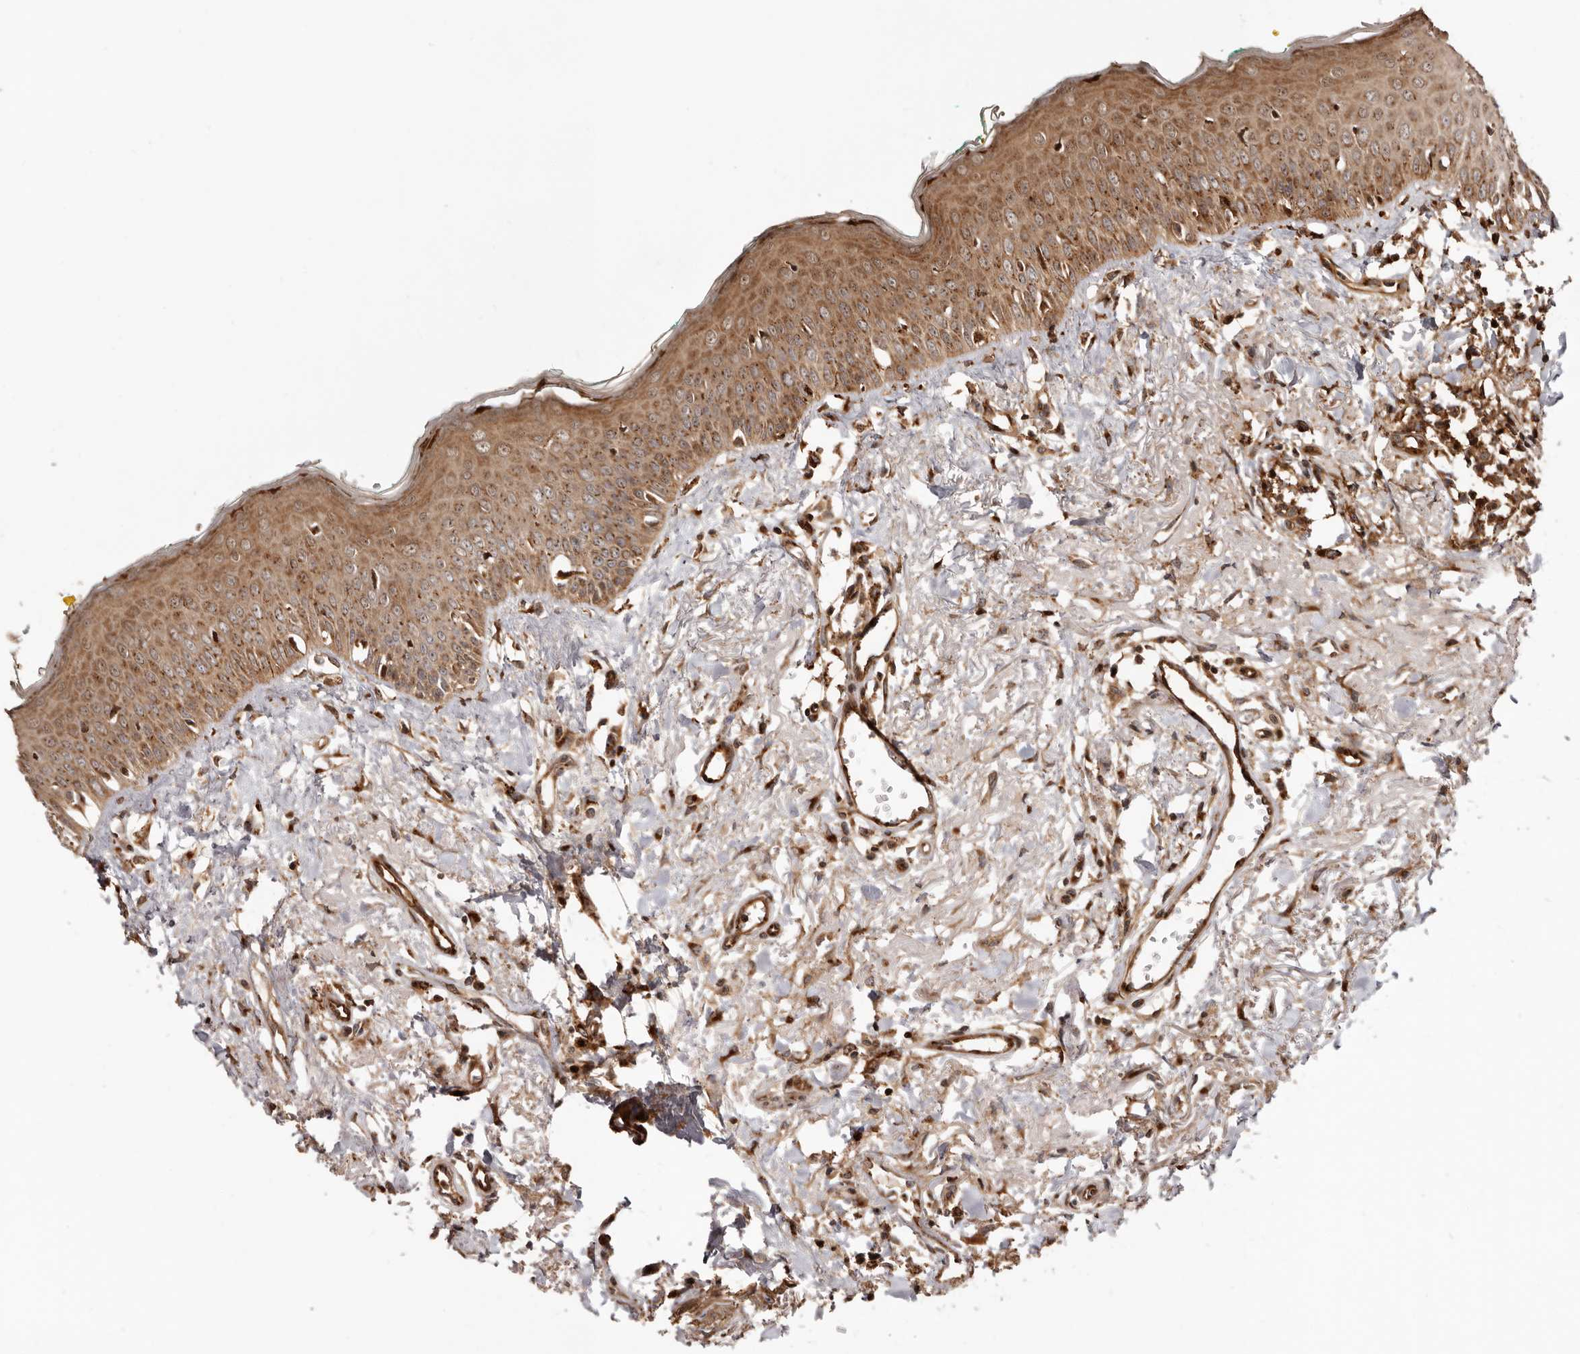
{"staining": {"intensity": "strong", "quantity": "25%-75%", "location": "cytoplasmic/membranous,nuclear"}, "tissue": "oral mucosa", "cell_type": "Squamous epithelial cells", "image_type": "normal", "snomed": [{"axis": "morphology", "description": "Normal tissue, NOS"}, {"axis": "topography", "description": "Oral tissue"}], "caption": "Immunohistochemistry (IHC) histopathology image of unremarkable oral mucosa stained for a protein (brown), which exhibits high levels of strong cytoplasmic/membranous,nuclear expression in approximately 25%-75% of squamous epithelial cells.", "gene": "GPR27", "patient": {"sex": "female", "age": 70}}